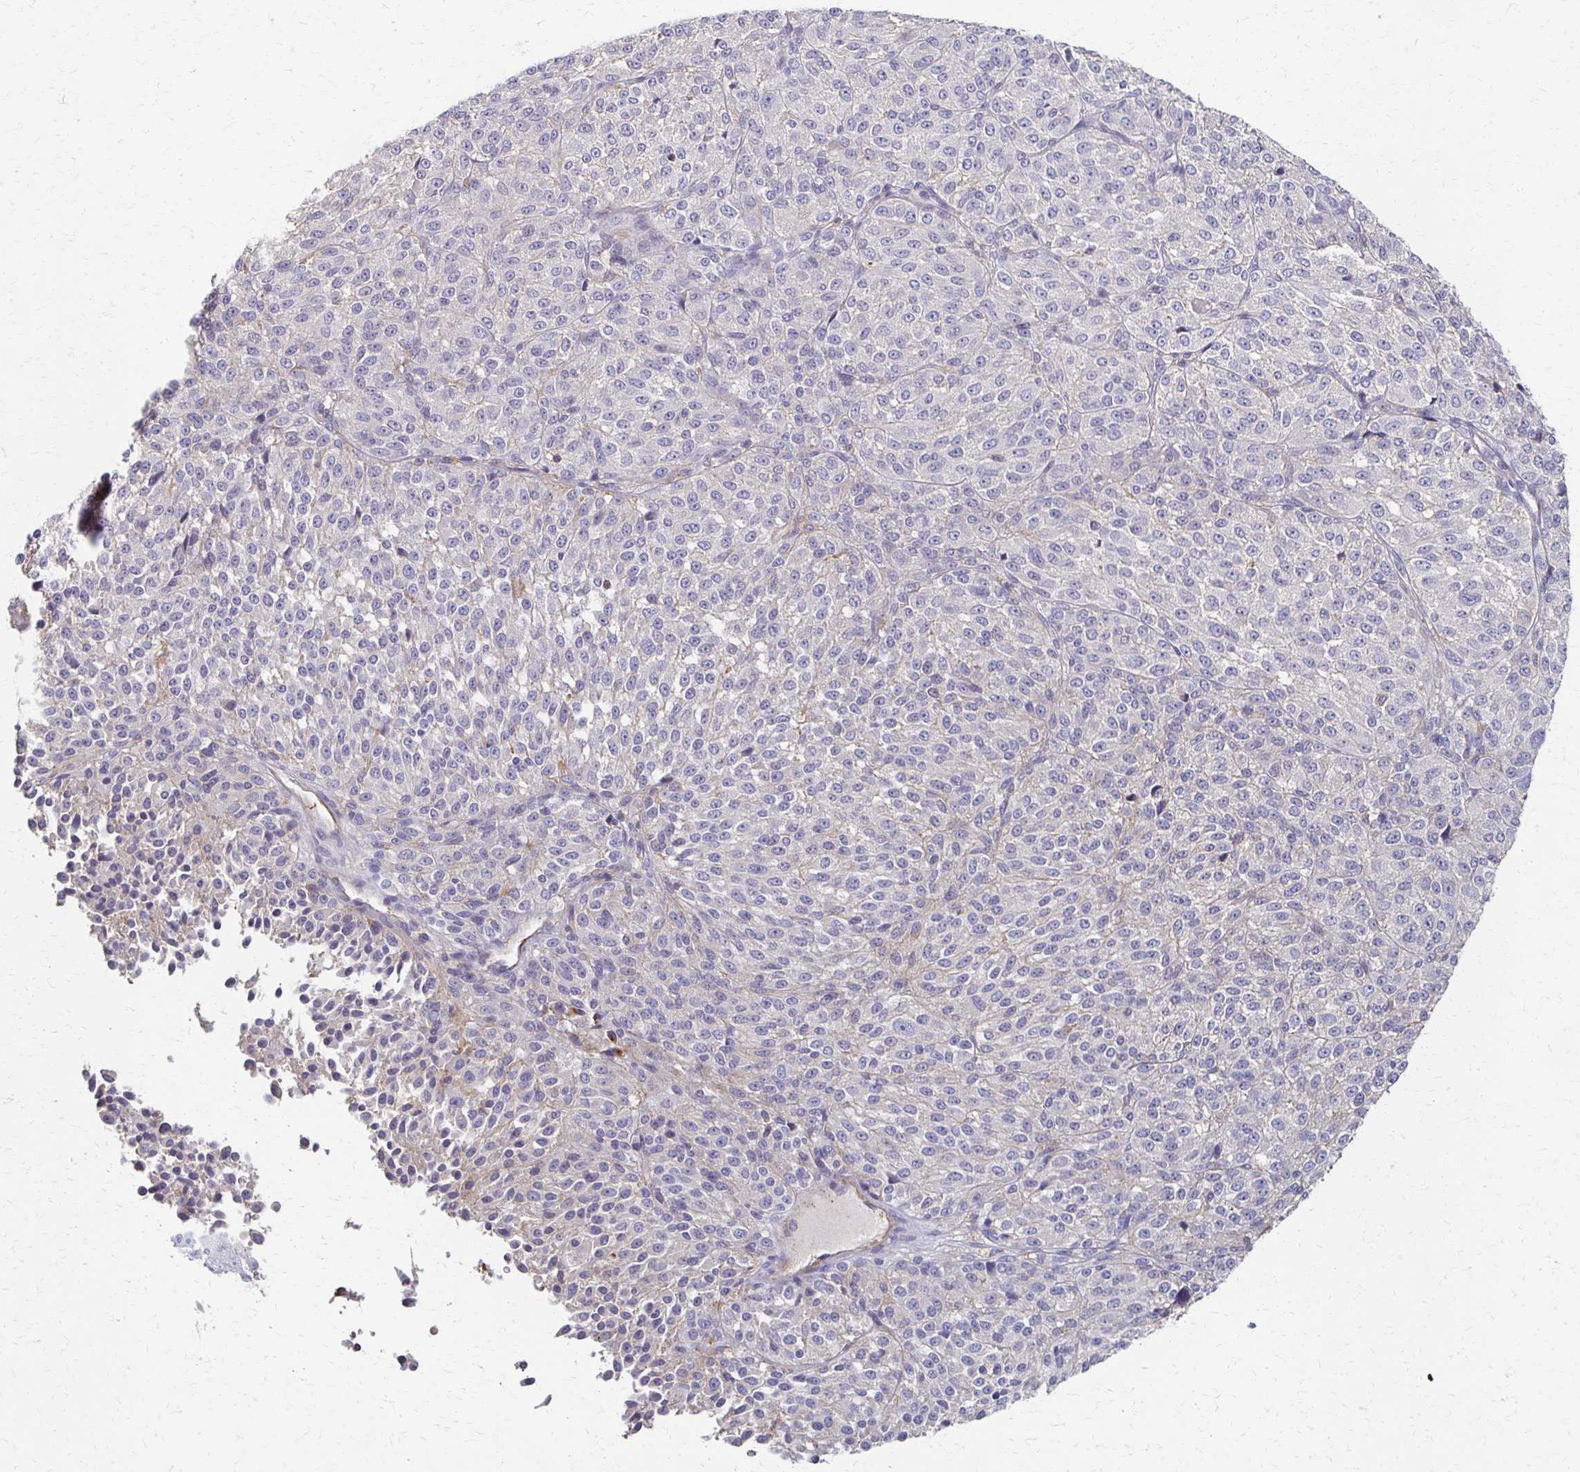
{"staining": {"intensity": "negative", "quantity": "none", "location": "none"}, "tissue": "melanoma", "cell_type": "Tumor cells", "image_type": "cancer", "snomed": [{"axis": "morphology", "description": "Malignant melanoma, Metastatic site"}, {"axis": "topography", "description": "Brain"}], "caption": "The image reveals no staining of tumor cells in malignant melanoma (metastatic site).", "gene": "C1QTNF7", "patient": {"sex": "female", "age": 56}}